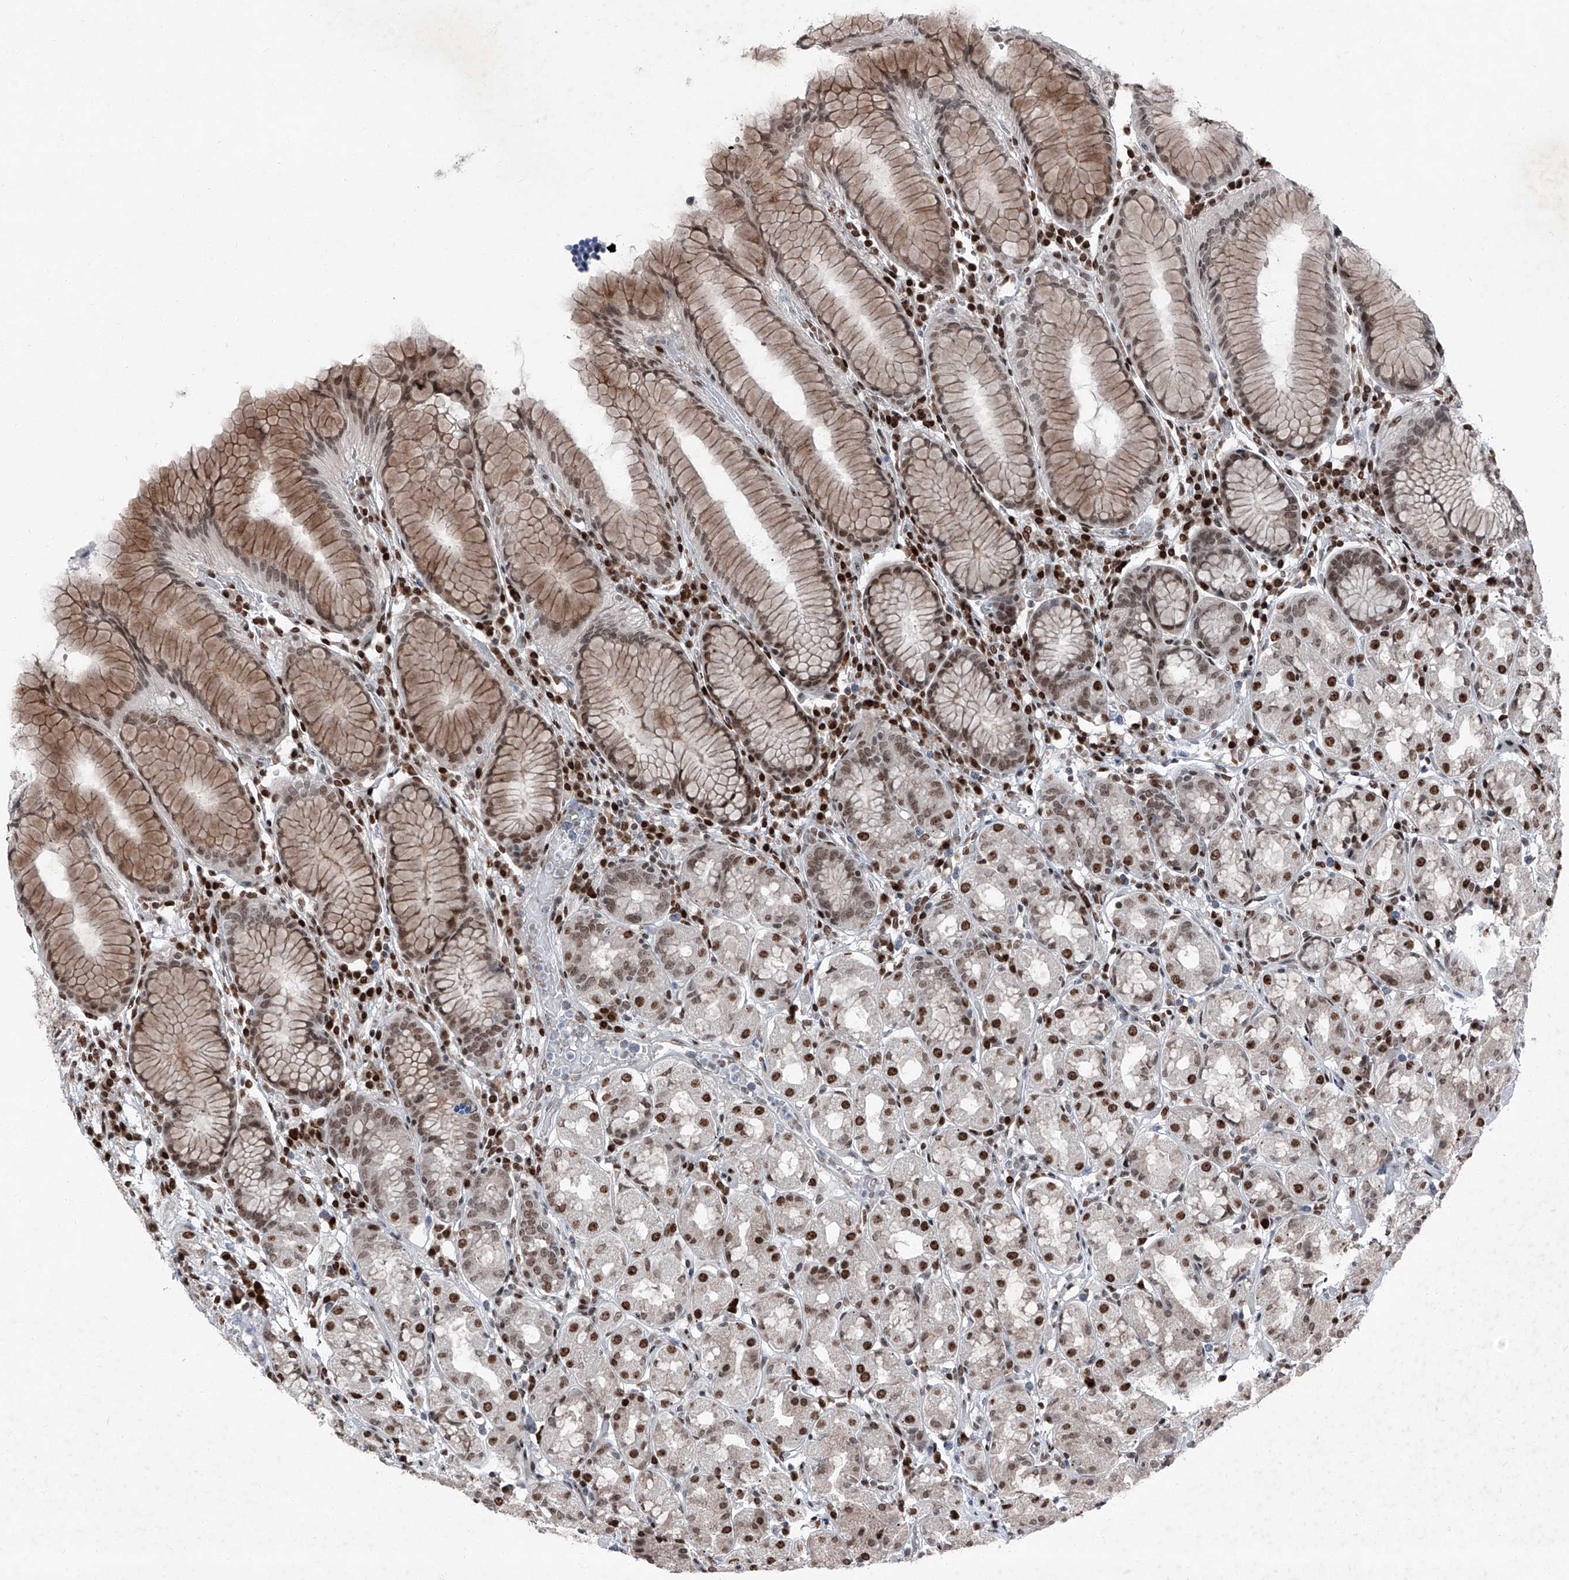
{"staining": {"intensity": "moderate", "quantity": "25%-75%", "location": "cytoplasmic/membranous,nuclear"}, "tissue": "stomach", "cell_type": "Glandular cells", "image_type": "normal", "snomed": [{"axis": "morphology", "description": "Normal tissue, NOS"}, {"axis": "topography", "description": "Stomach, lower"}], "caption": "Protein expression analysis of normal stomach displays moderate cytoplasmic/membranous,nuclear staining in approximately 25%-75% of glandular cells.", "gene": "BMI1", "patient": {"sex": "female", "age": 56}}